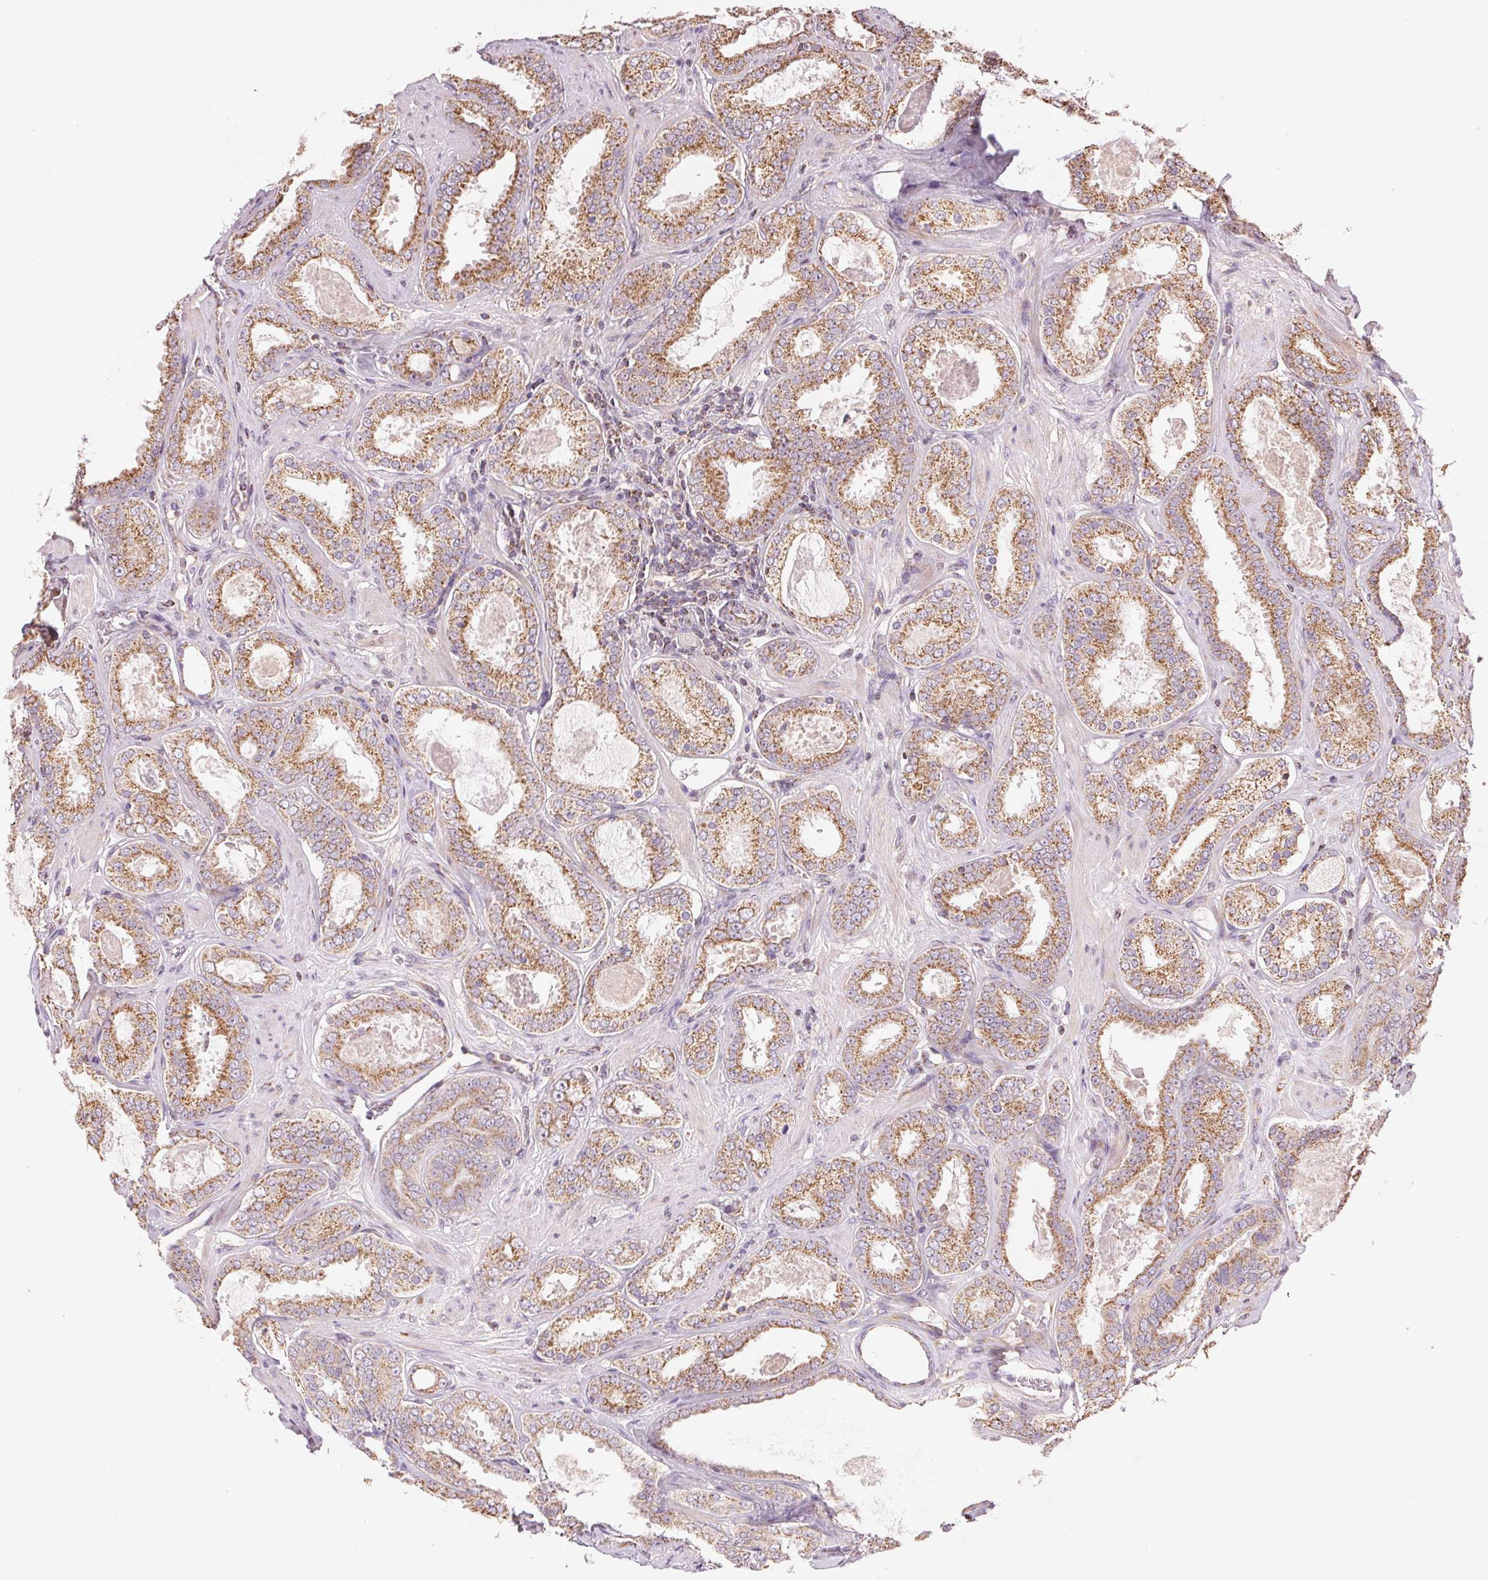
{"staining": {"intensity": "moderate", "quantity": ">75%", "location": "cytoplasmic/membranous"}, "tissue": "prostate cancer", "cell_type": "Tumor cells", "image_type": "cancer", "snomed": [{"axis": "morphology", "description": "Adenocarcinoma, High grade"}, {"axis": "topography", "description": "Prostate"}], "caption": "Immunohistochemistry of prostate cancer (high-grade adenocarcinoma) shows medium levels of moderate cytoplasmic/membranous positivity in about >75% of tumor cells. (Brightfield microscopy of DAB IHC at high magnification).", "gene": "DGUOK", "patient": {"sex": "male", "age": 63}}